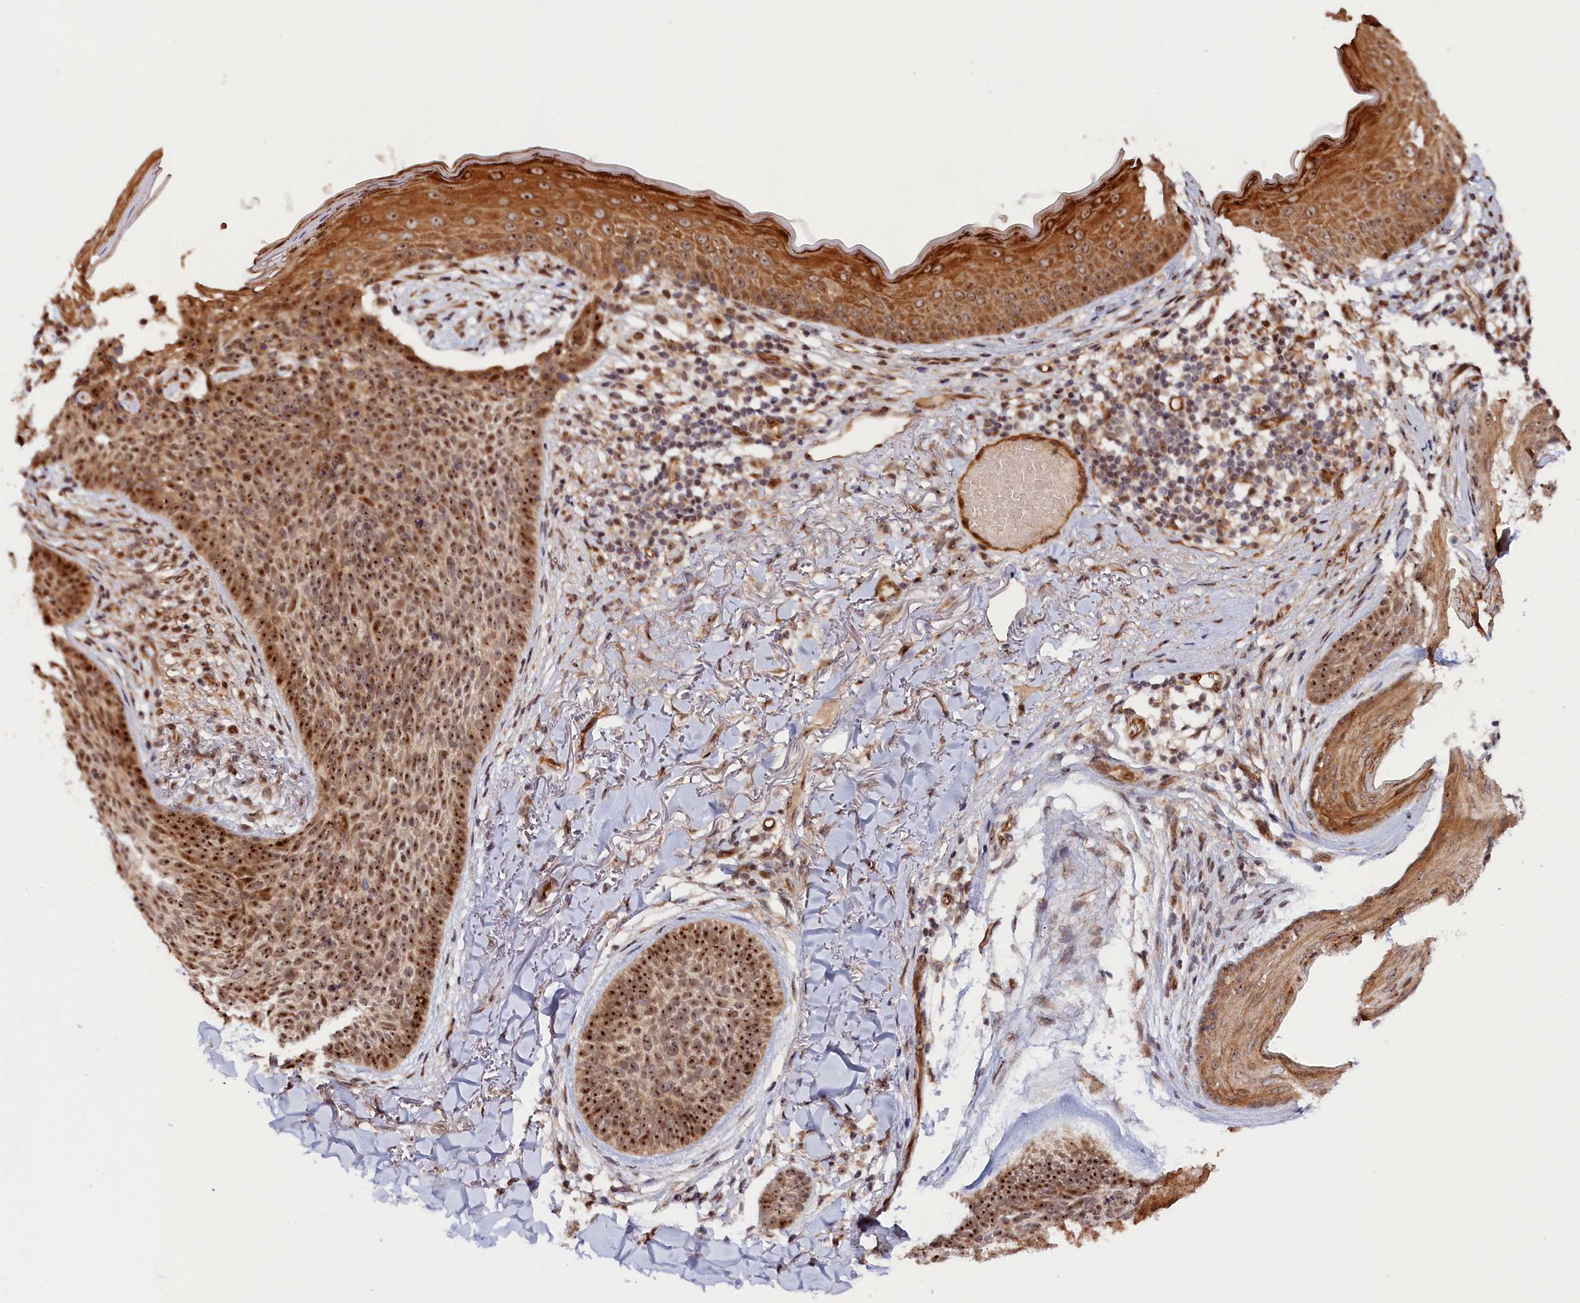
{"staining": {"intensity": "moderate", "quantity": ">75%", "location": "cytoplasmic/membranous,nuclear"}, "tissue": "skin cancer", "cell_type": "Tumor cells", "image_type": "cancer", "snomed": [{"axis": "morphology", "description": "Basal cell carcinoma"}, {"axis": "topography", "description": "Skin"}], "caption": "This is an image of immunohistochemistry staining of skin cancer, which shows moderate positivity in the cytoplasmic/membranous and nuclear of tumor cells.", "gene": "ANKRD24", "patient": {"sex": "female", "age": 70}}